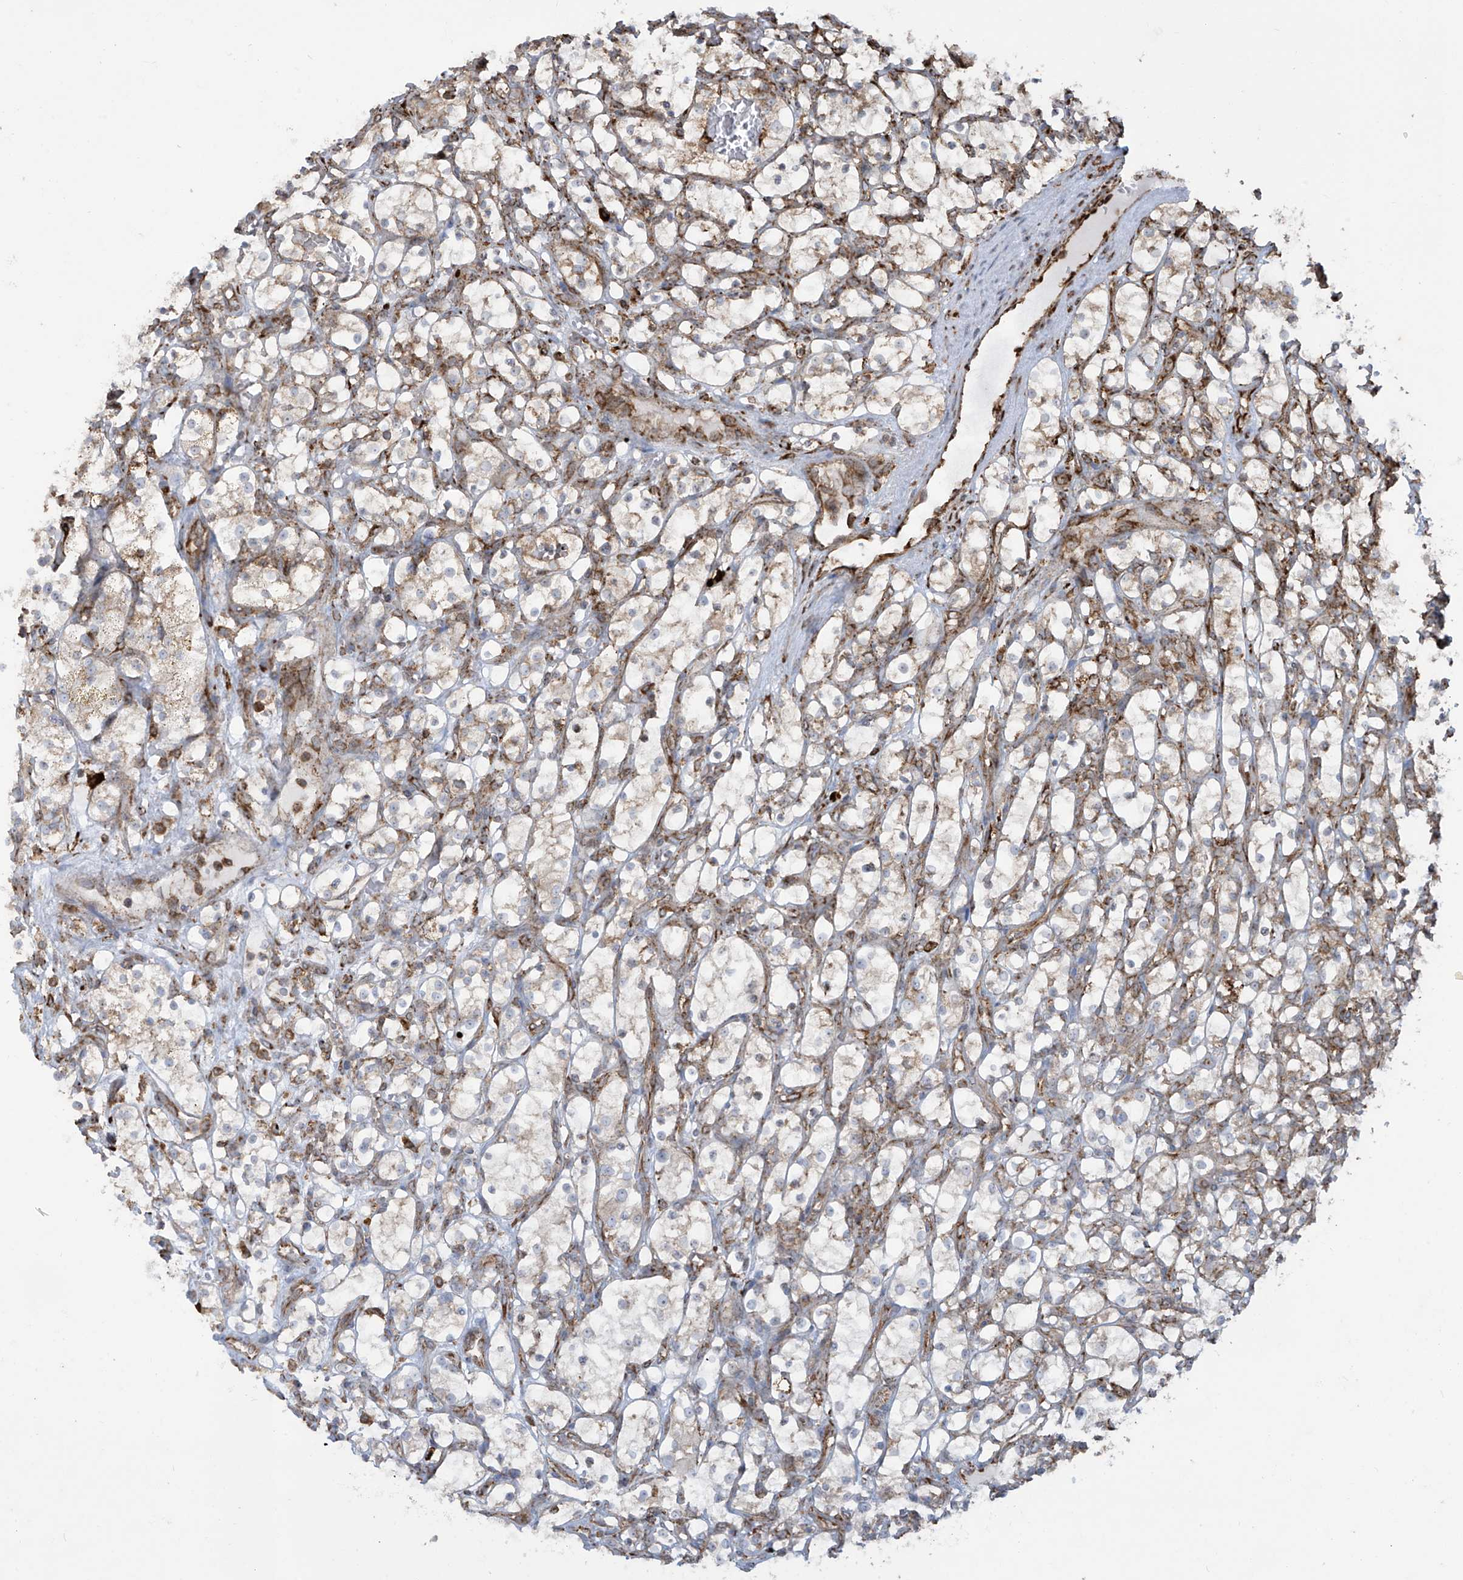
{"staining": {"intensity": "negative", "quantity": "none", "location": "none"}, "tissue": "renal cancer", "cell_type": "Tumor cells", "image_type": "cancer", "snomed": [{"axis": "morphology", "description": "Adenocarcinoma, NOS"}, {"axis": "topography", "description": "Kidney"}], "caption": "The immunohistochemistry photomicrograph has no significant expression in tumor cells of adenocarcinoma (renal) tissue.", "gene": "MX1", "patient": {"sex": "female", "age": 69}}